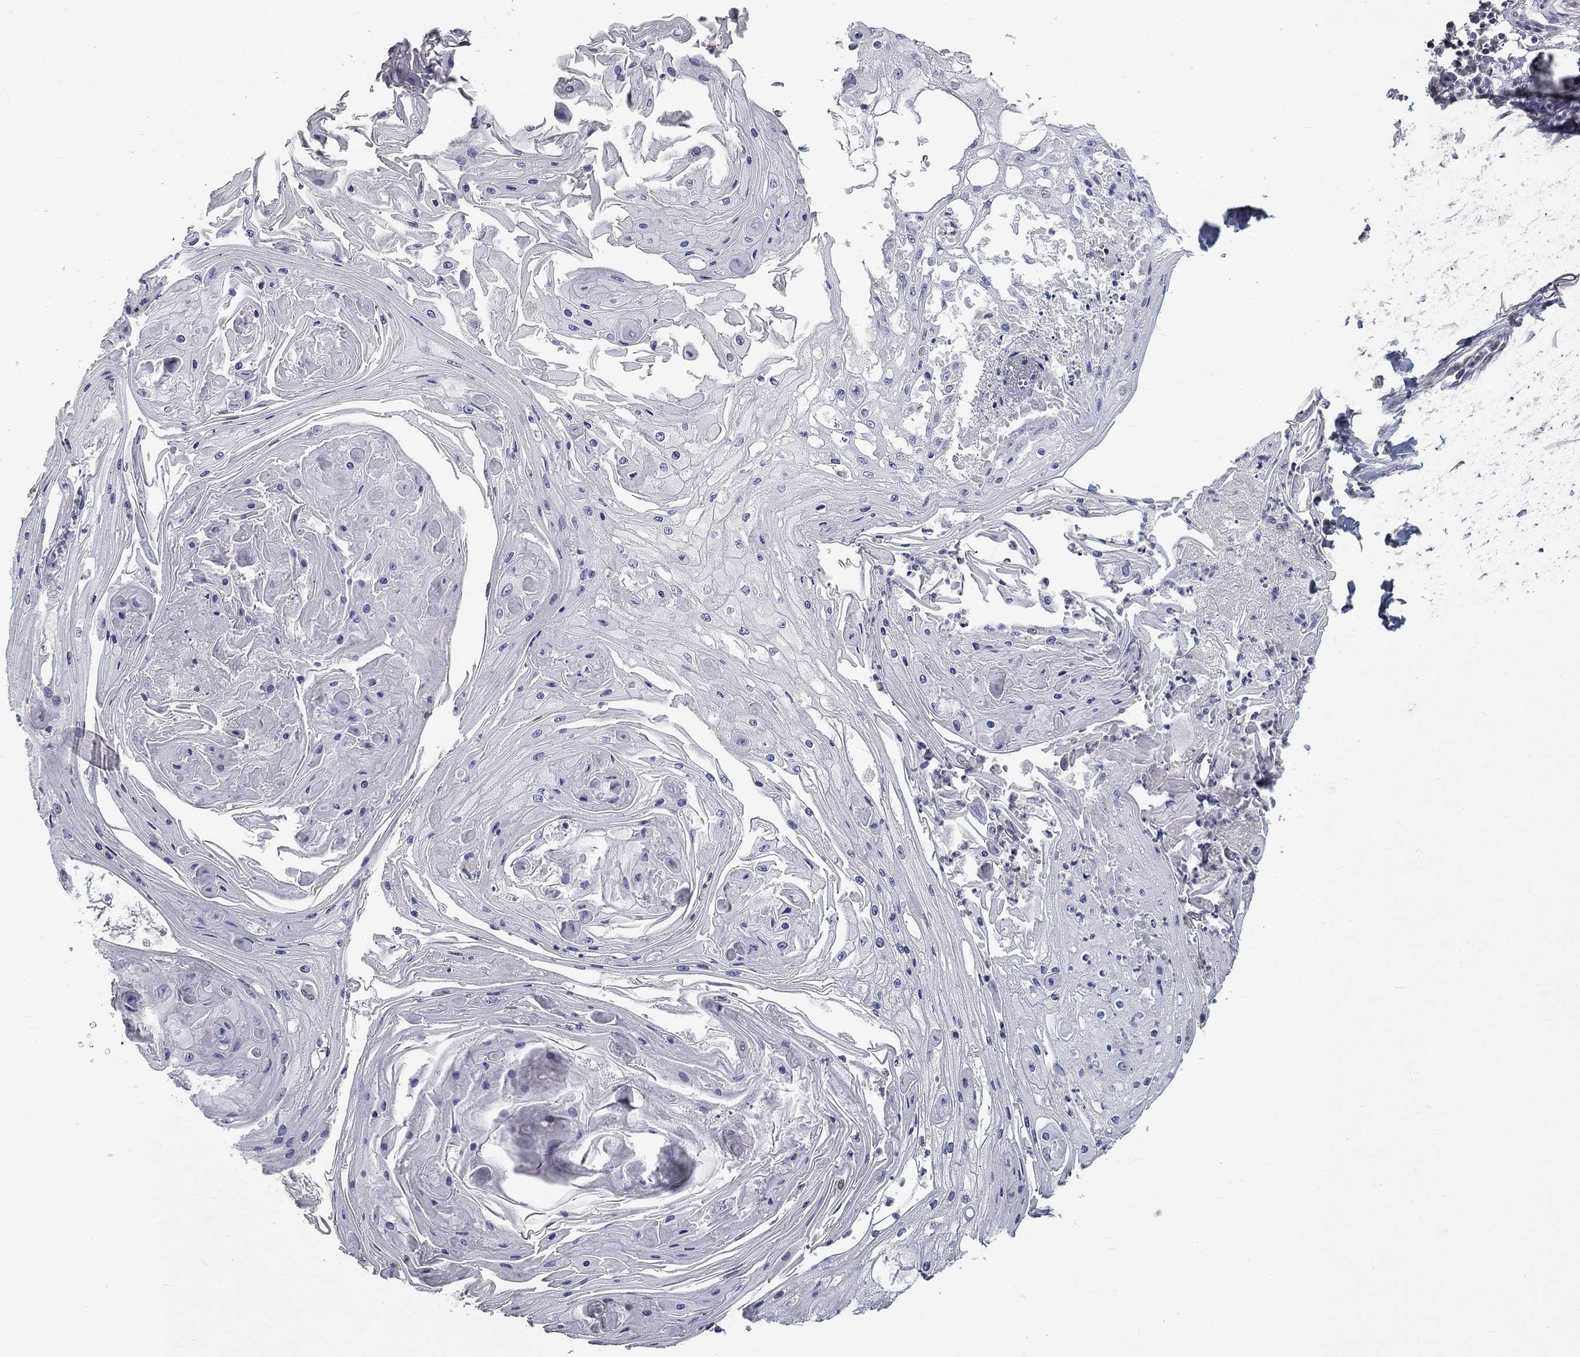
{"staining": {"intensity": "negative", "quantity": "none", "location": "none"}, "tissue": "skin cancer", "cell_type": "Tumor cells", "image_type": "cancer", "snomed": [{"axis": "morphology", "description": "Squamous cell carcinoma, NOS"}, {"axis": "topography", "description": "Skin"}], "caption": "An immunohistochemistry (IHC) image of skin squamous cell carcinoma is shown. There is no staining in tumor cells of skin squamous cell carcinoma.", "gene": "SPATA33", "patient": {"sex": "male", "age": 70}}